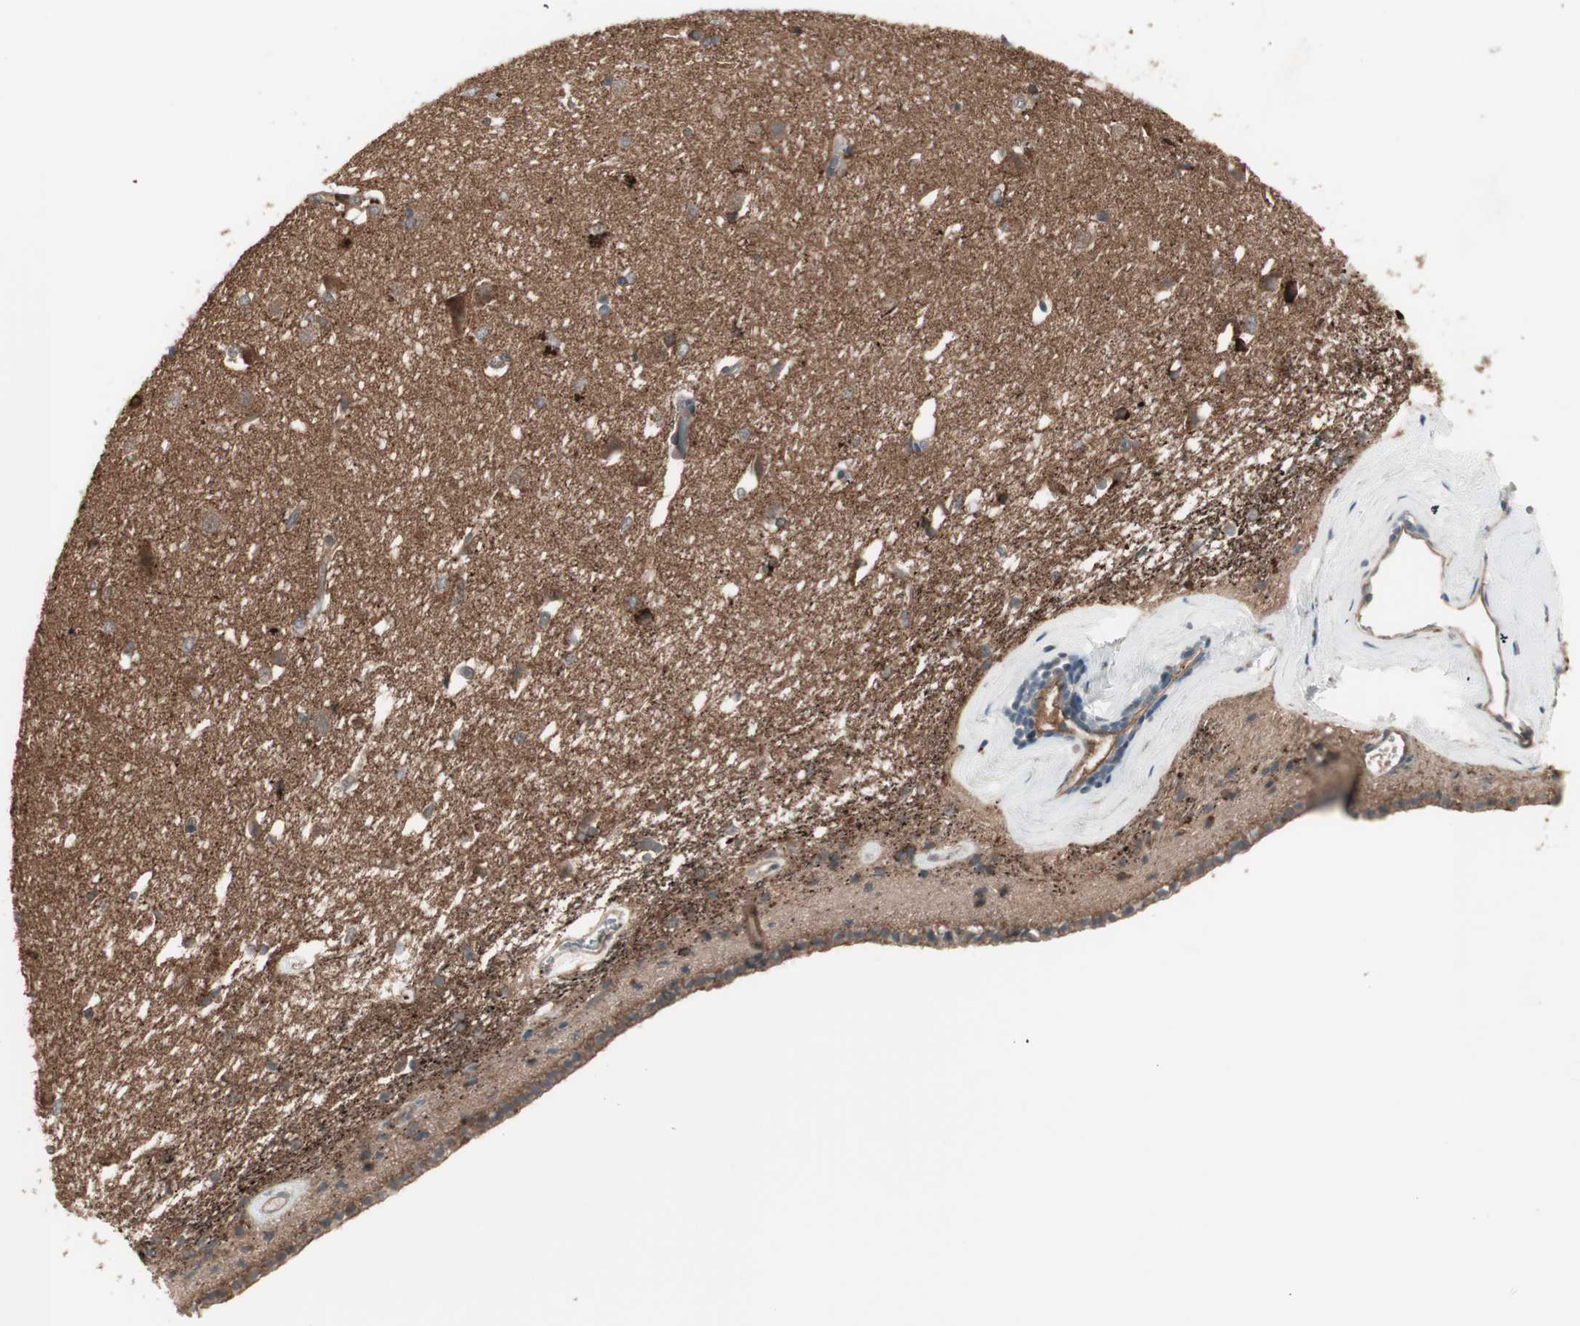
{"staining": {"intensity": "weak", "quantity": "25%-75%", "location": "cytoplasmic/membranous"}, "tissue": "caudate", "cell_type": "Glial cells", "image_type": "normal", "snomed": [{"axis": "morphology", "description": "Normal tissue, NOS"}, {"axis": "topography", "description": "Lateral ventricle wall"}], "caption": "Immunohistochemistry (IHC) (DAB (3,3'-diaminobenzidine)) staining of normal human caudate shows weak cytoplasmic/membranous protein positivity in approximately 25%-75% of glial cells.", "gene": "TFPI", "patient": {"sex": "female", "age": 19}}